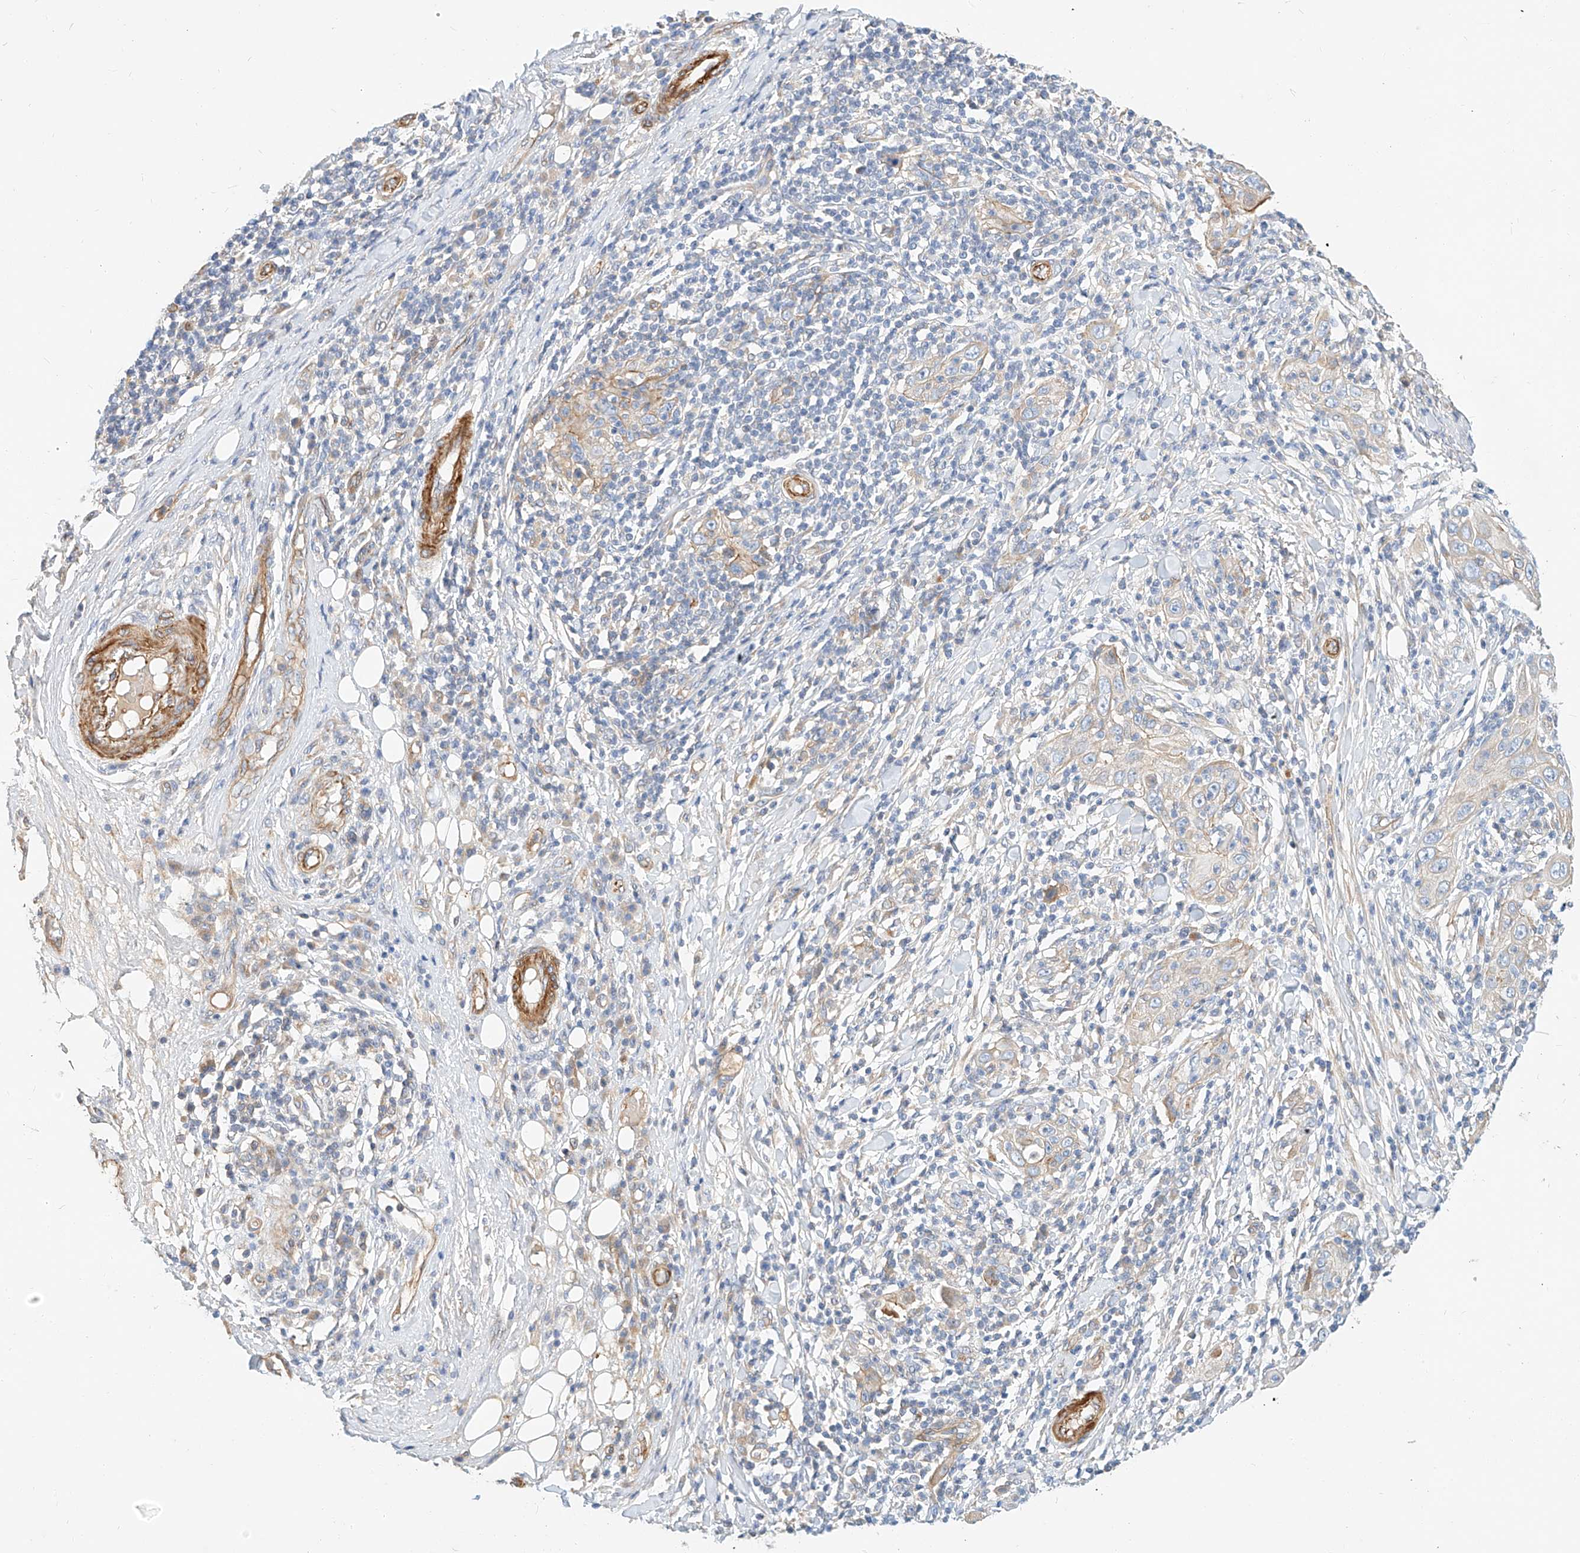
{"staining": {"intensity": "negative", "quantity": "none", "location": "none"}, "tissue": "skin cancer", "cell_type": "Tumor cells", "image_type": "cancer", "snomed": [{"axis": "morphology", "description": "Squamous cell carcinoma, NOS"}, {"axis": "topography", "description": "Skin"}], "caption": "This is an immunohistochemistry photomicrograph of human skin cancer. There is no expression in tumor cells.", "gene": "KCNH5", "patient": {"sex": "female", "age": 88}}